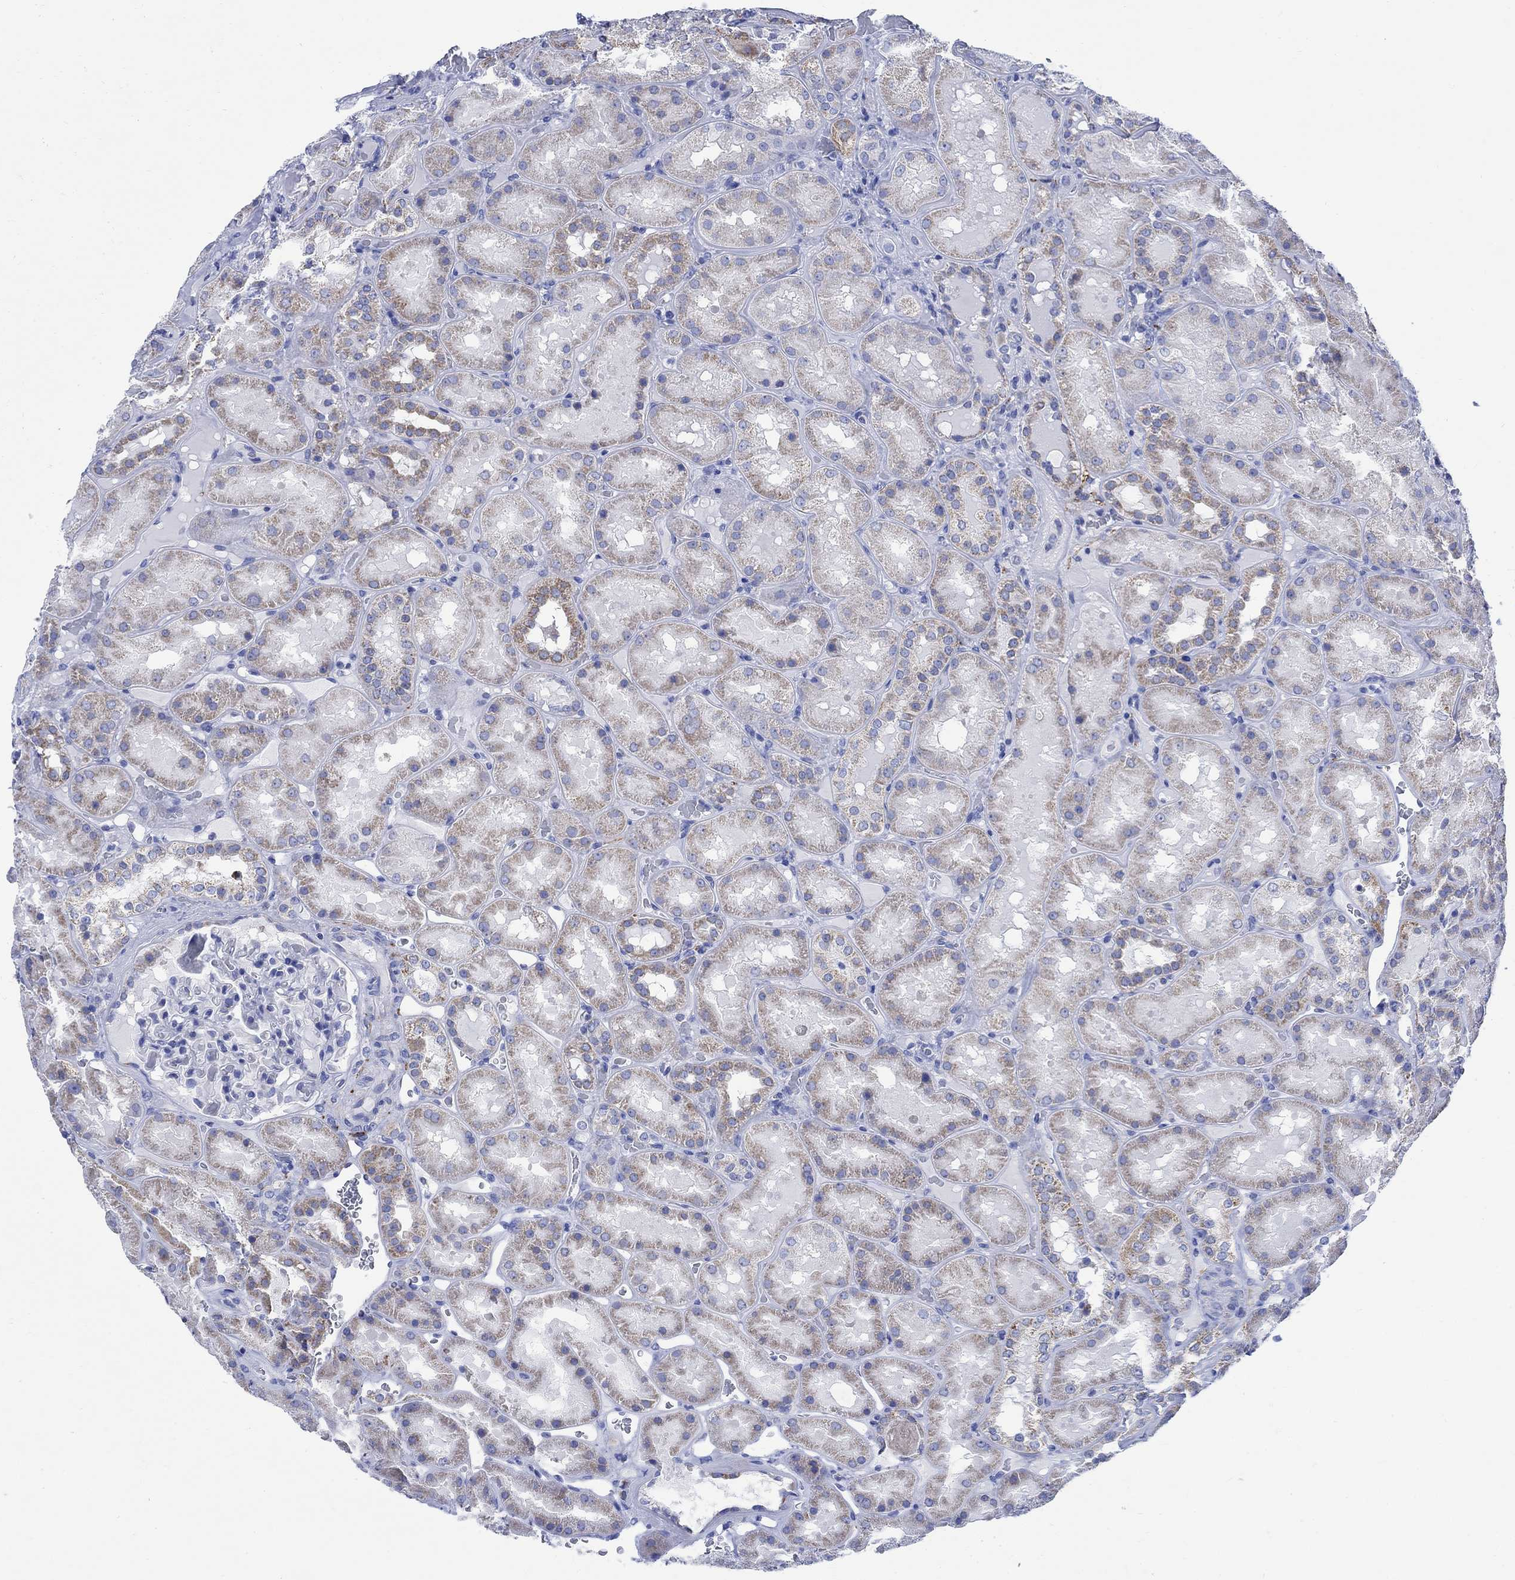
{"staining": {"intensity": "negative", "quantity": "none", "location": "none"}, "tissue": "kidney", "cell_type": "Cells in glomeruli", "image_type": "normal", "snomed": [{"axis": "morphology", "description": "Normal tissue, NOS"}, {"axis": "topography", "description": "Kidney"}], "caption": "Micrograph shows no protein expression in cells in glomeruli of unremarkable kidney.", "gene": "CPLX1", "patient": {"sex": "male", "age": 73}}